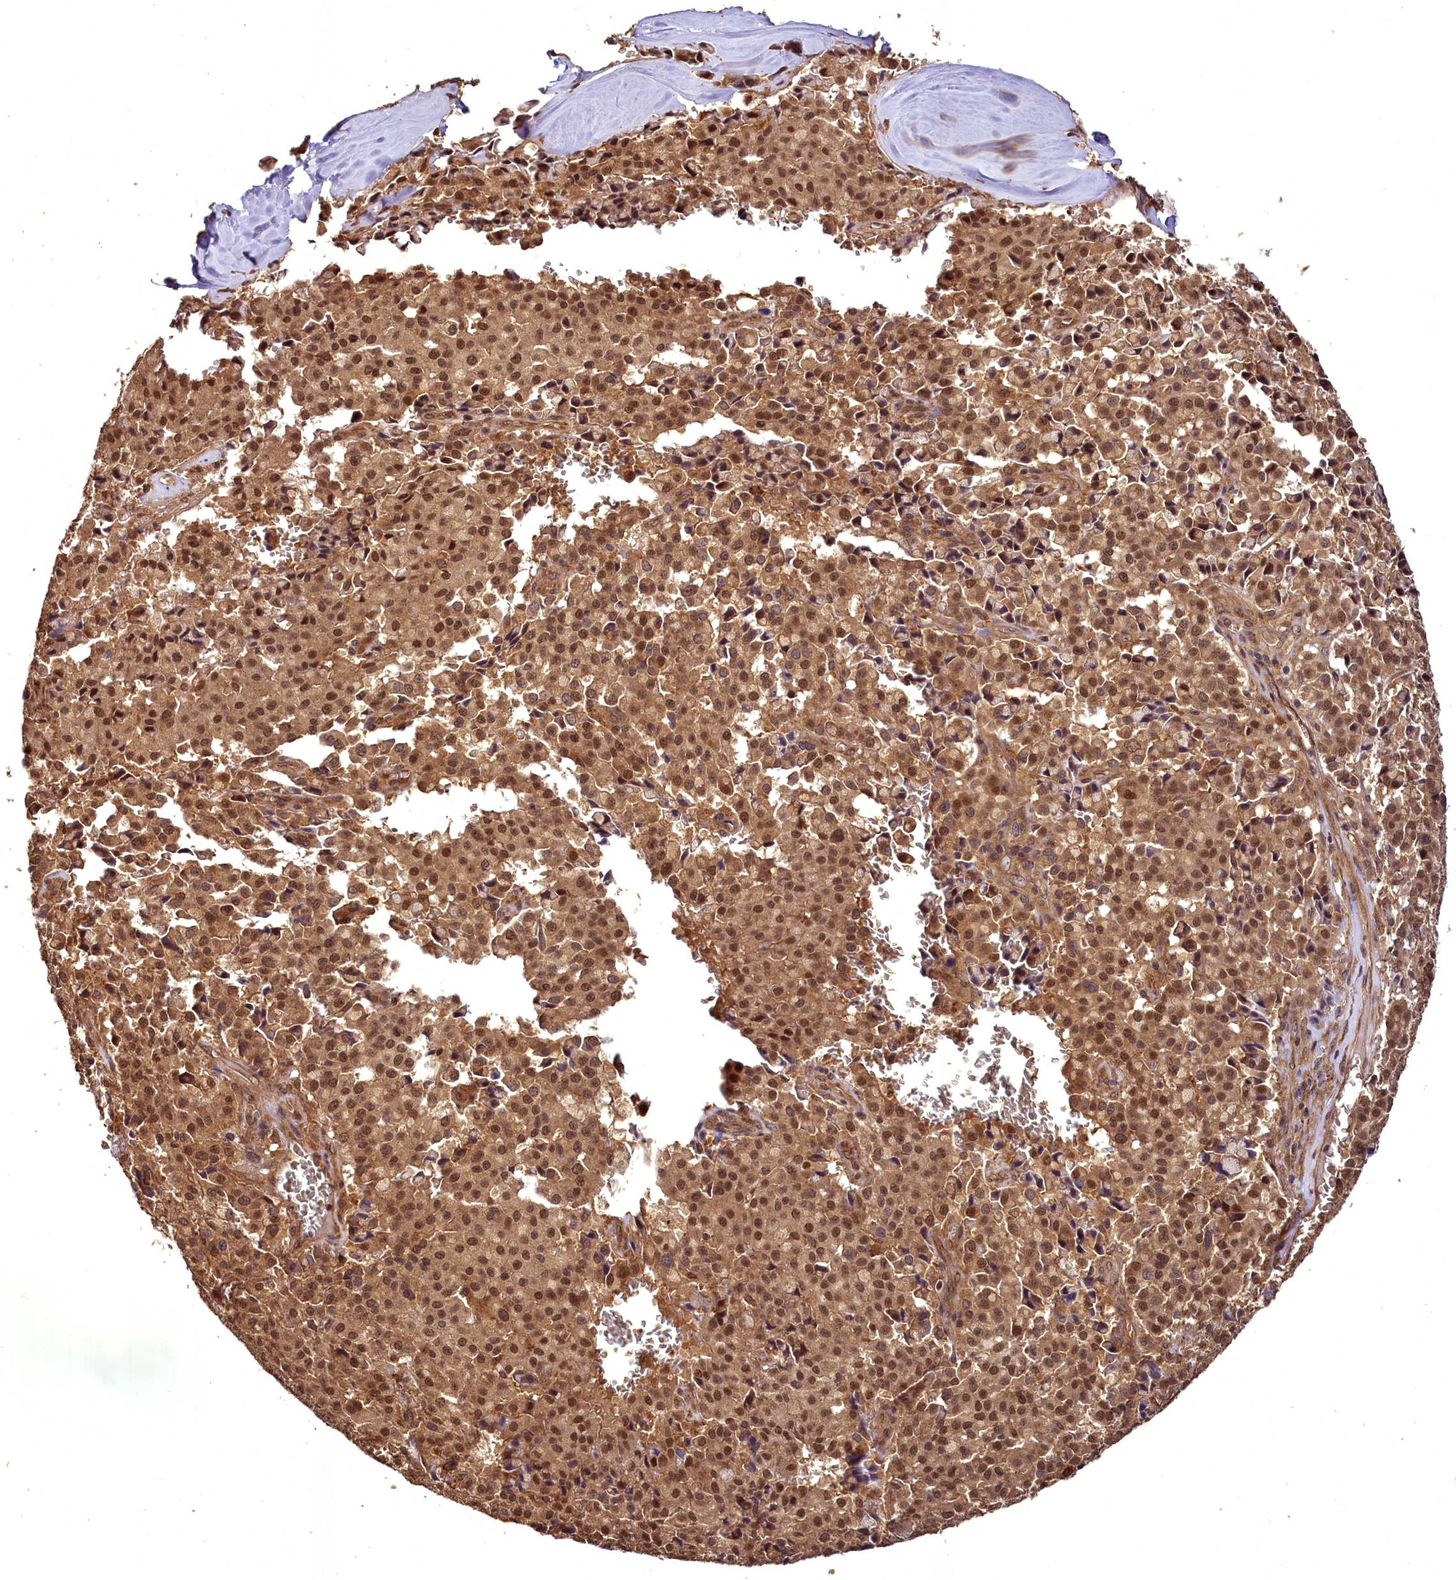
{"staining": {"intensity": "moderate", "quantity": ">75%", "location": "cytoplasmic/membranous,nuclear"}, "tissue": "pancreatic cancer", "cell_type": "Tumor cells", "image_type": "cancer", "snomed": [{"axis": "morphology", "description": "Adenocarcinoma, NOS"}, {"axis": "topography", "description": "Pancreas"}], "caption": "A medium amount of moderate cytoplasmic/membranous and nuclear expression is seen in approximately >75% of tumor cells in pancreatic cancer (adenocarcinoma) tissue.", "gene": "VPS51", "patient": {"sex": "male", "age": 65}}